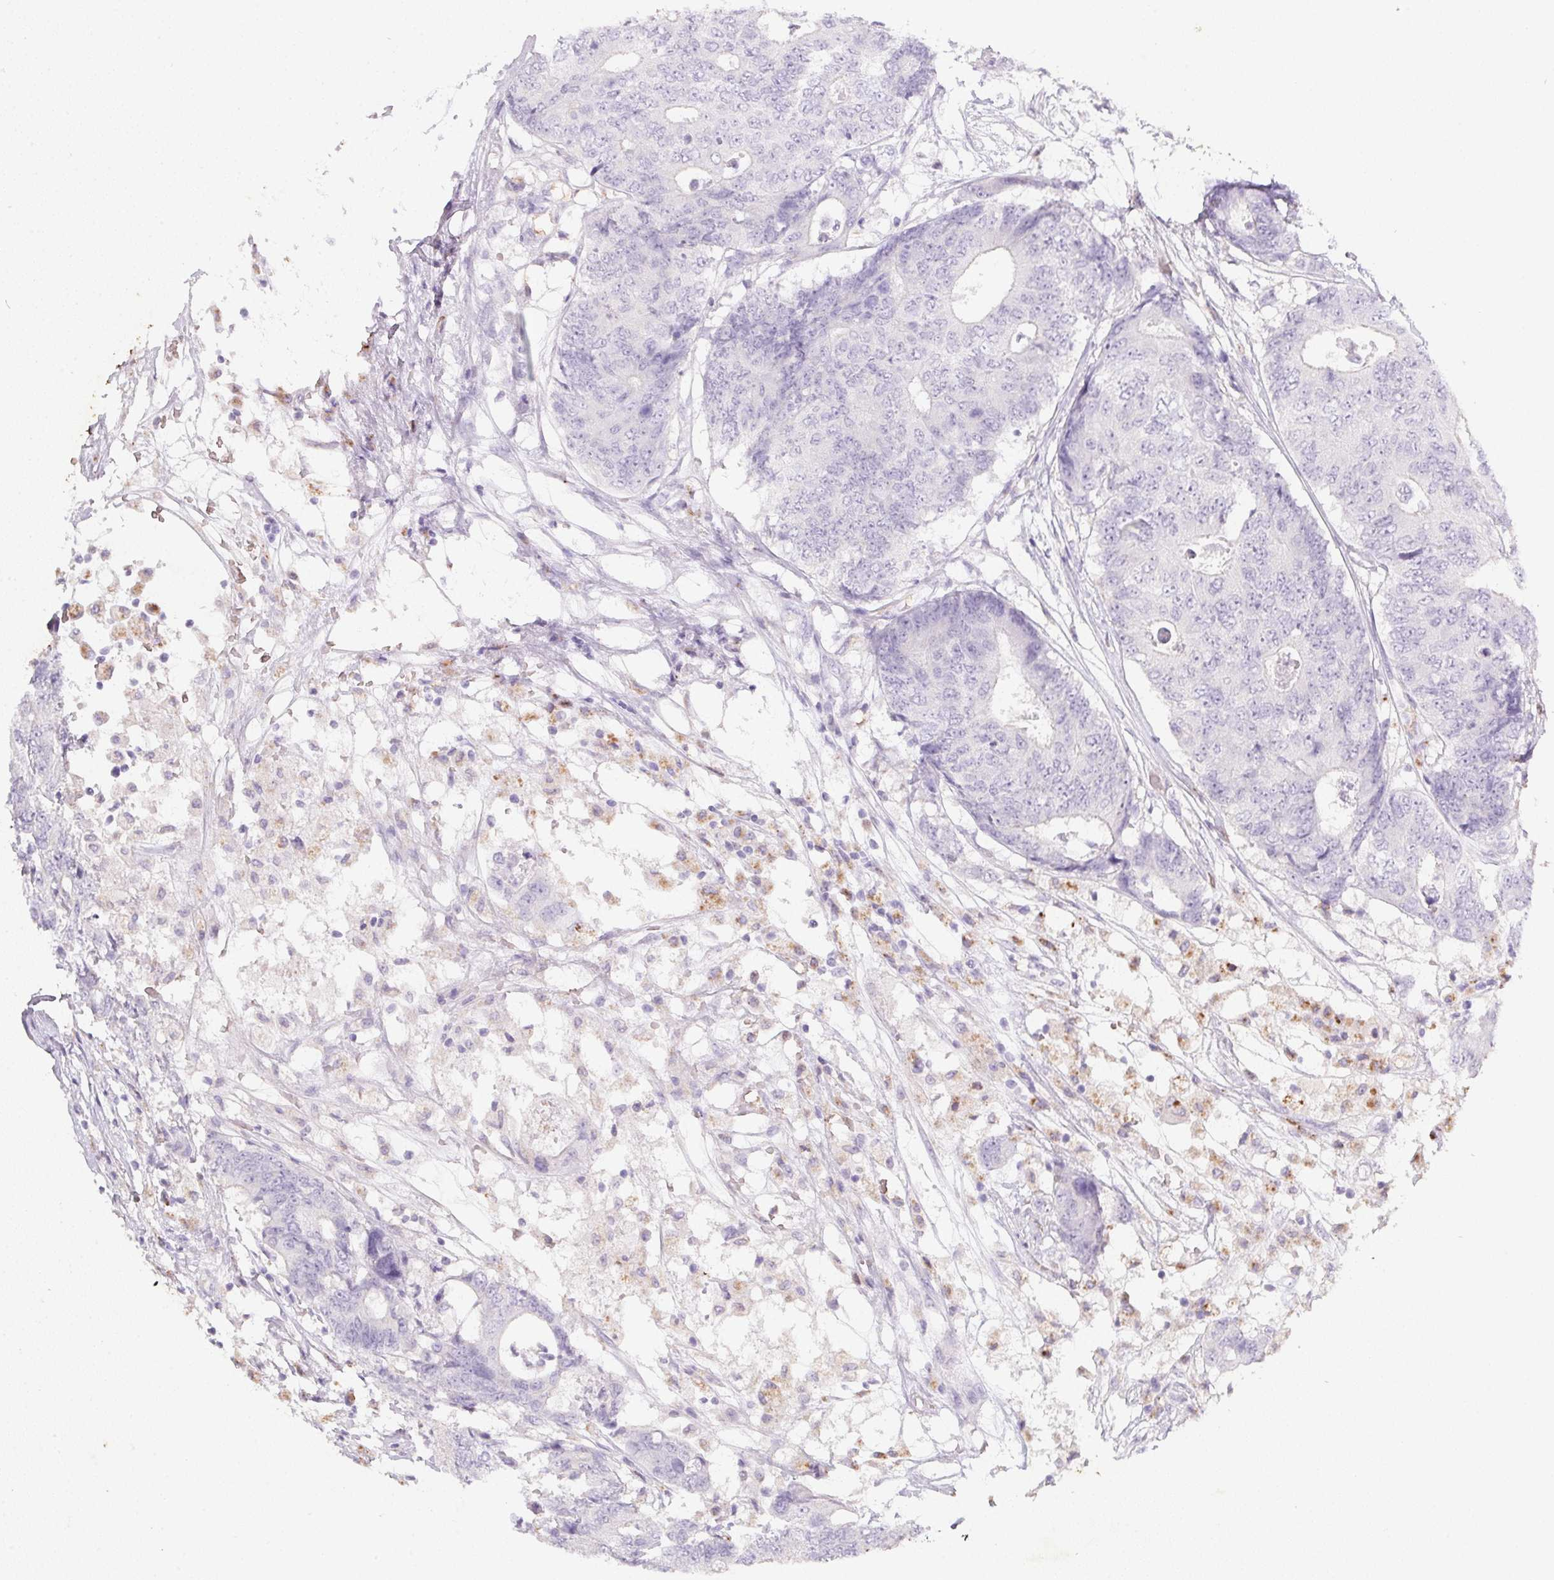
{"staining": {"intensity": "negative", "quantity": "none", "location": "none"}, "tissue": "colorectal cancer", "cell_type": "Tumor cells", "image_type": "cancer", "snomed": [{"axis": "morphology", "description": "Adenocarcinoma, NOS"}, {"axis": "topography", "description": "Colon"}], "caption": "The photomicrograph shows no significant expression in tumor cells of colorectal cancer.", "gene": "DCD", "patient": {"sex": "female", "age": 48}}